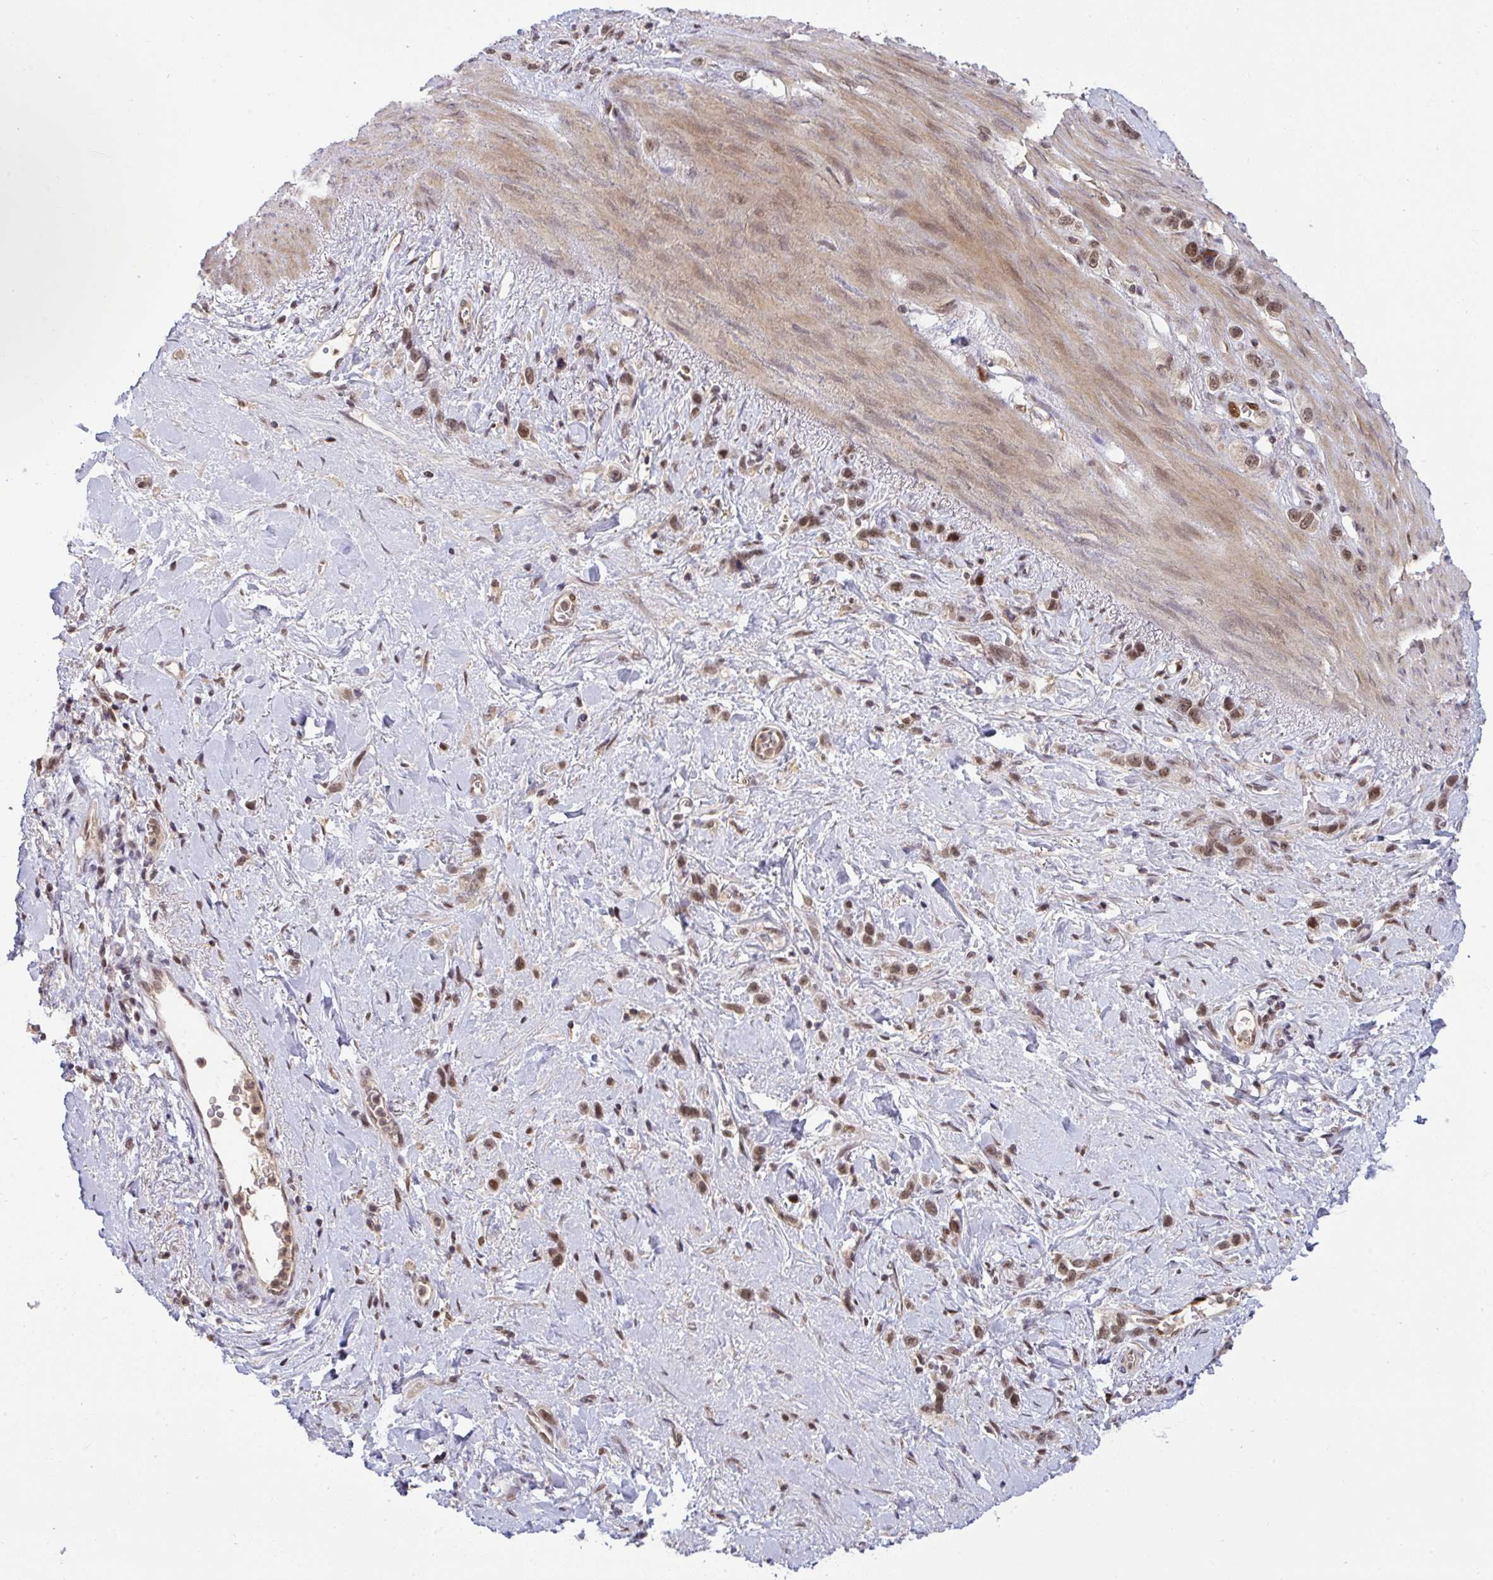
{"staining": {"intensity": "moderate", "quantity": ">75%", "location": "nuclear"}, "tissue": "stomach cancer", "cell_type": "Tumor cells", "image_type": "cancer", "snomed": [{"axis": "morphology", "description": "Adenocarcinoma, NOS"}, {"axis": "topography", "description": "Stomach"}], "caption": "Stomach cancer (adenocarcinoma) tissue demonstrates moderate nuclear positivity in about >75% of tumor cells, visualized by immunohistochemistry.", "gene": "KLF2", "patient": {"sex": "female", "age": 65}}